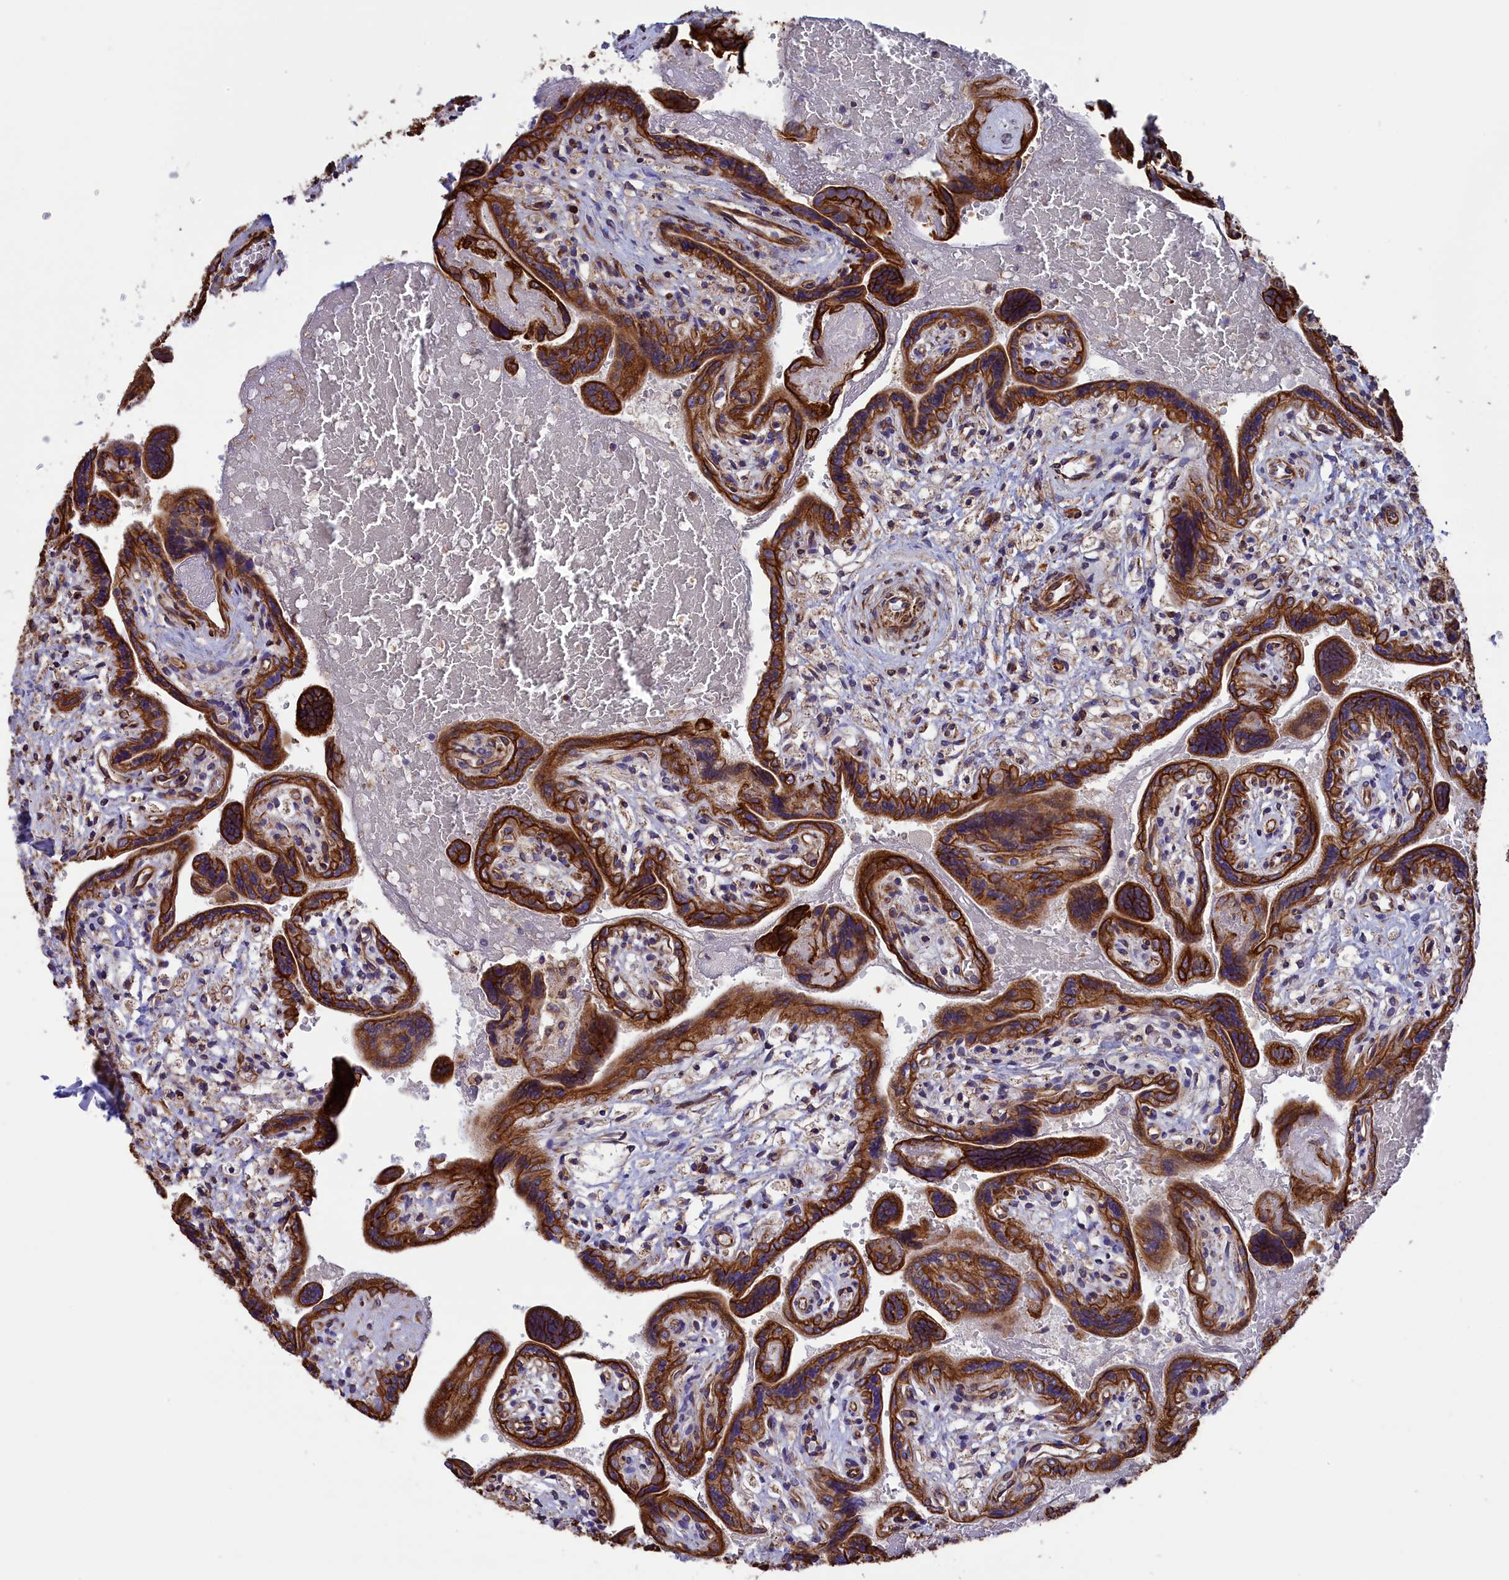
{"staining": {"intensity": "strong", "quantity": ">75%", "location": "cytoplasmic/membranous"}, "tissue": "placenta", "cell_type": "Trophoblastic cells", "image_type": "normal", "snomed": [{"axis": "morphology", "description": "Normal tissue, NOS"}, {"axis": "topography", "description": "Placenta"}], "caption": "Immunohistochemistry photomicrograph of normal placenta: placenta stained using IHC demonstrates high levels of strong protein expression localized specifically in the cytoplasmic/membranous of trophoblastic cells, appearing as a cytoplasmic/membranous brown color.", "gene": "GATB", "patient": {"sex": "female", "age": 37}}